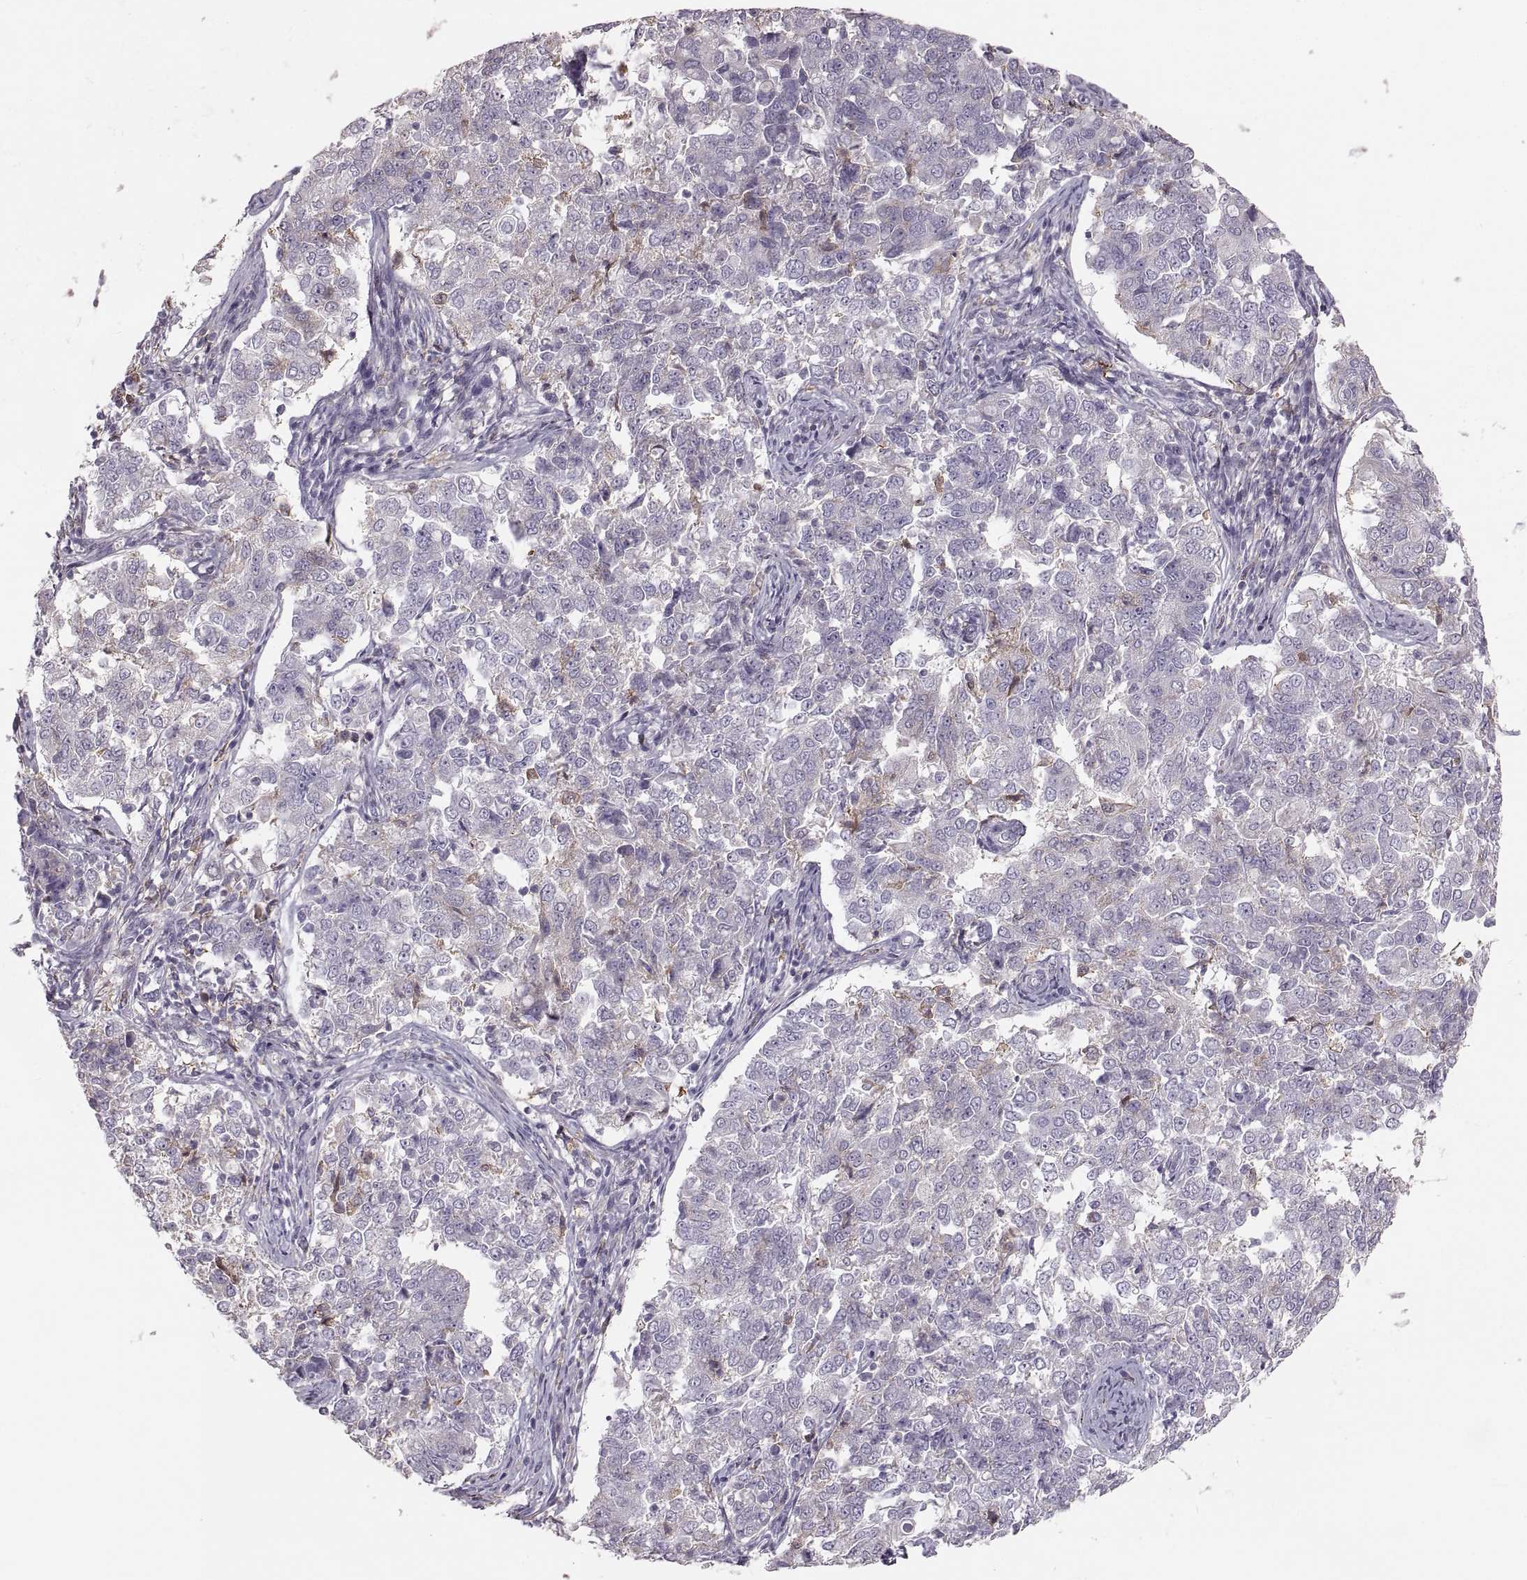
{"staining": {"intensity": "negative", "quantity": "none", "location": "none"}, "tissue": "endometrial cancer", "cell_type": "Tumor cells", "image_type": "cancer", "snomed": [{"axis": "morphology", "description": "Adenocarcinoma, NOS"}, {"axis": "topography", "description": "Endometrium"}], "caption": "Tumor cells show no significant protein staining in endometrial adenocarcinoma. (DAB IHC, high magnification).", "gene": "RUNDC3A", "patient": {"sex": "female", "age": 43}}